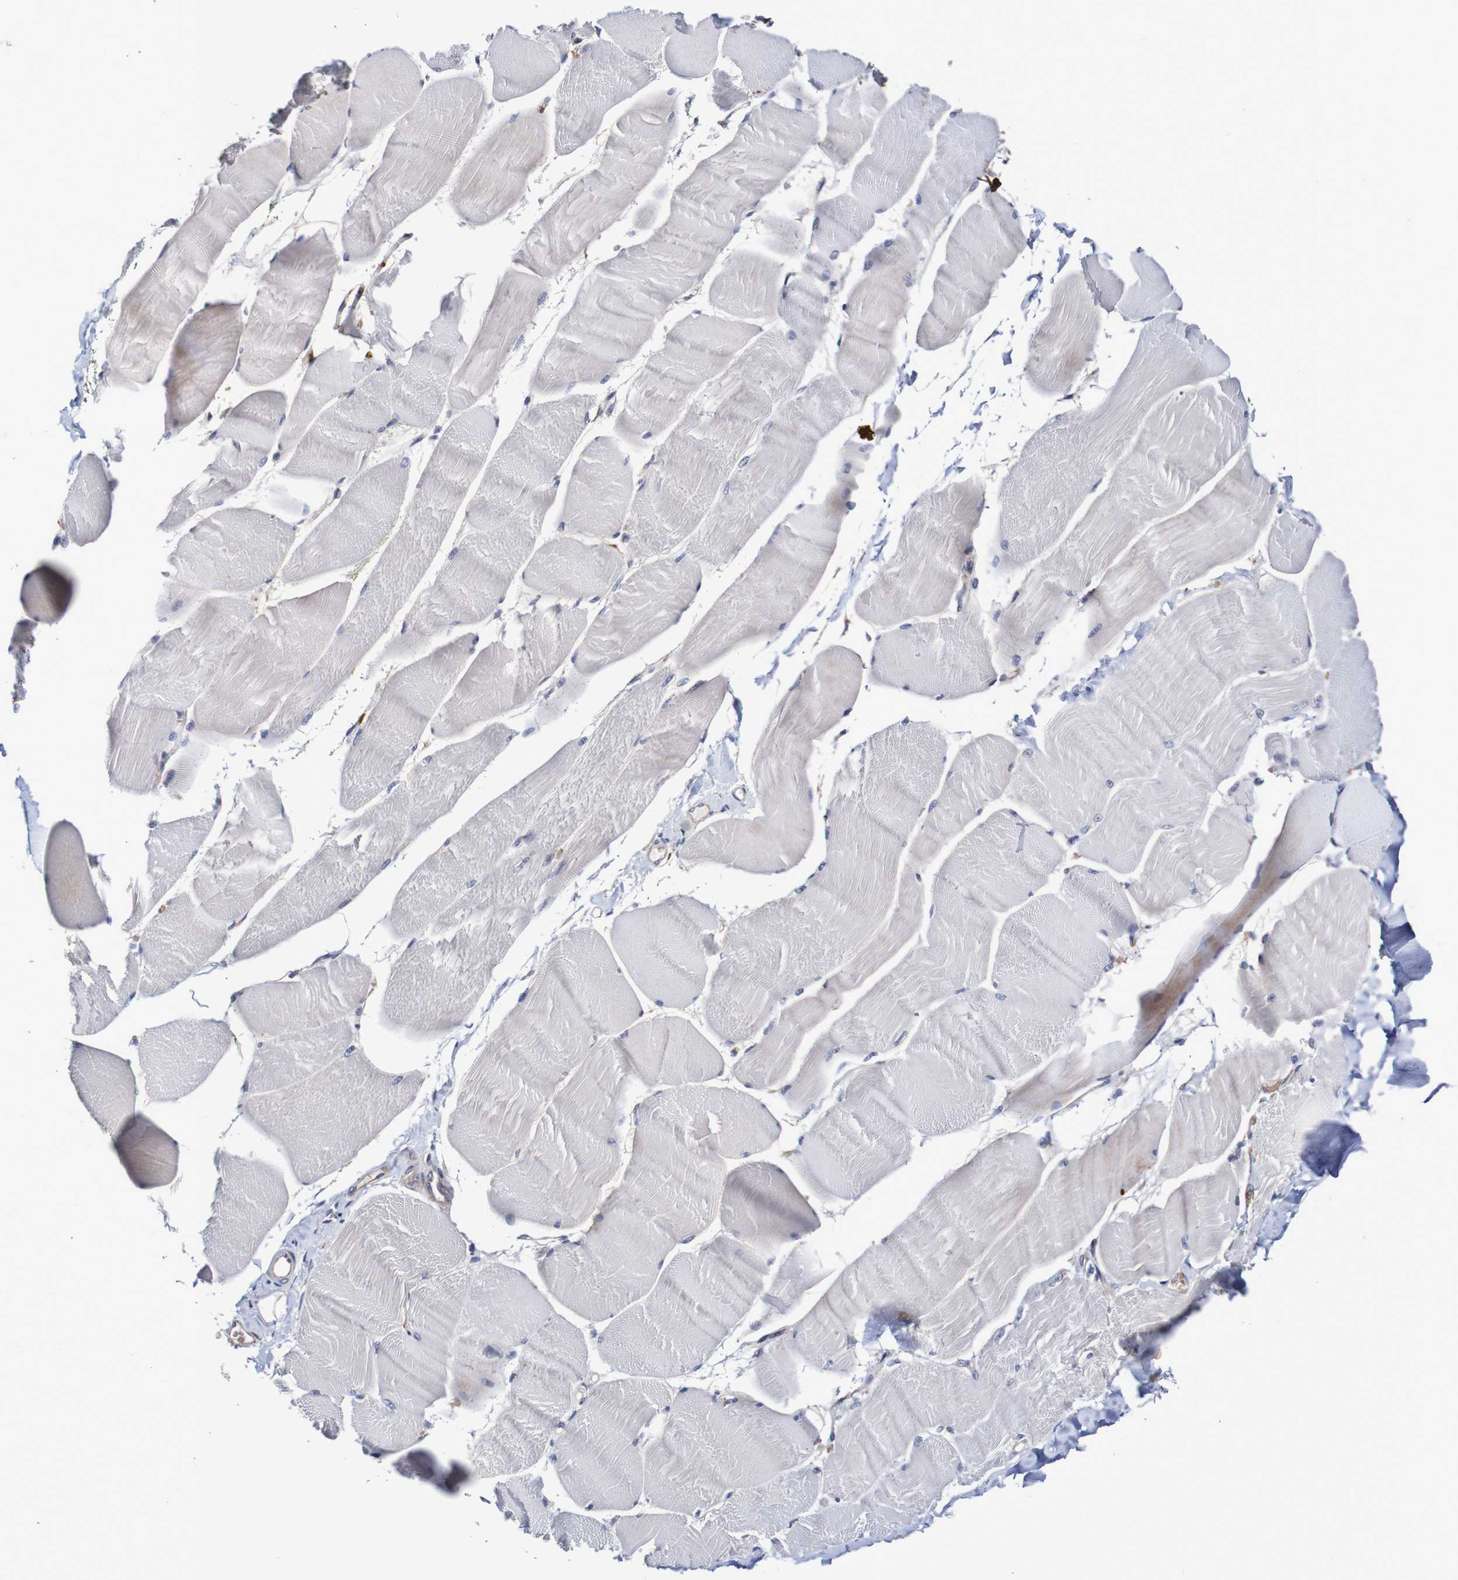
{"staining": {"intensity": "negative", "quantity": "none", "location": "none"}, "tissue": "skeletal muscle", "cell_type": "Myocytes", "image_type": "normal", "snomed": [{"axis": "morphology", "description": "Normal tissue, NOS"}, {"axis": "morphology", "description": "Squamous cell carcinoma, NOS"}, {"axis": "topography", "description": "Skeletal muscle"}], "caption": "Immunohistochemistry (IHC) image of normal human skeletal muscle stained for a protein (brown), which demonstrates no expression in myocytes.", "gene": "WNT4", "patient": {"sex": "male", "age": 51}}